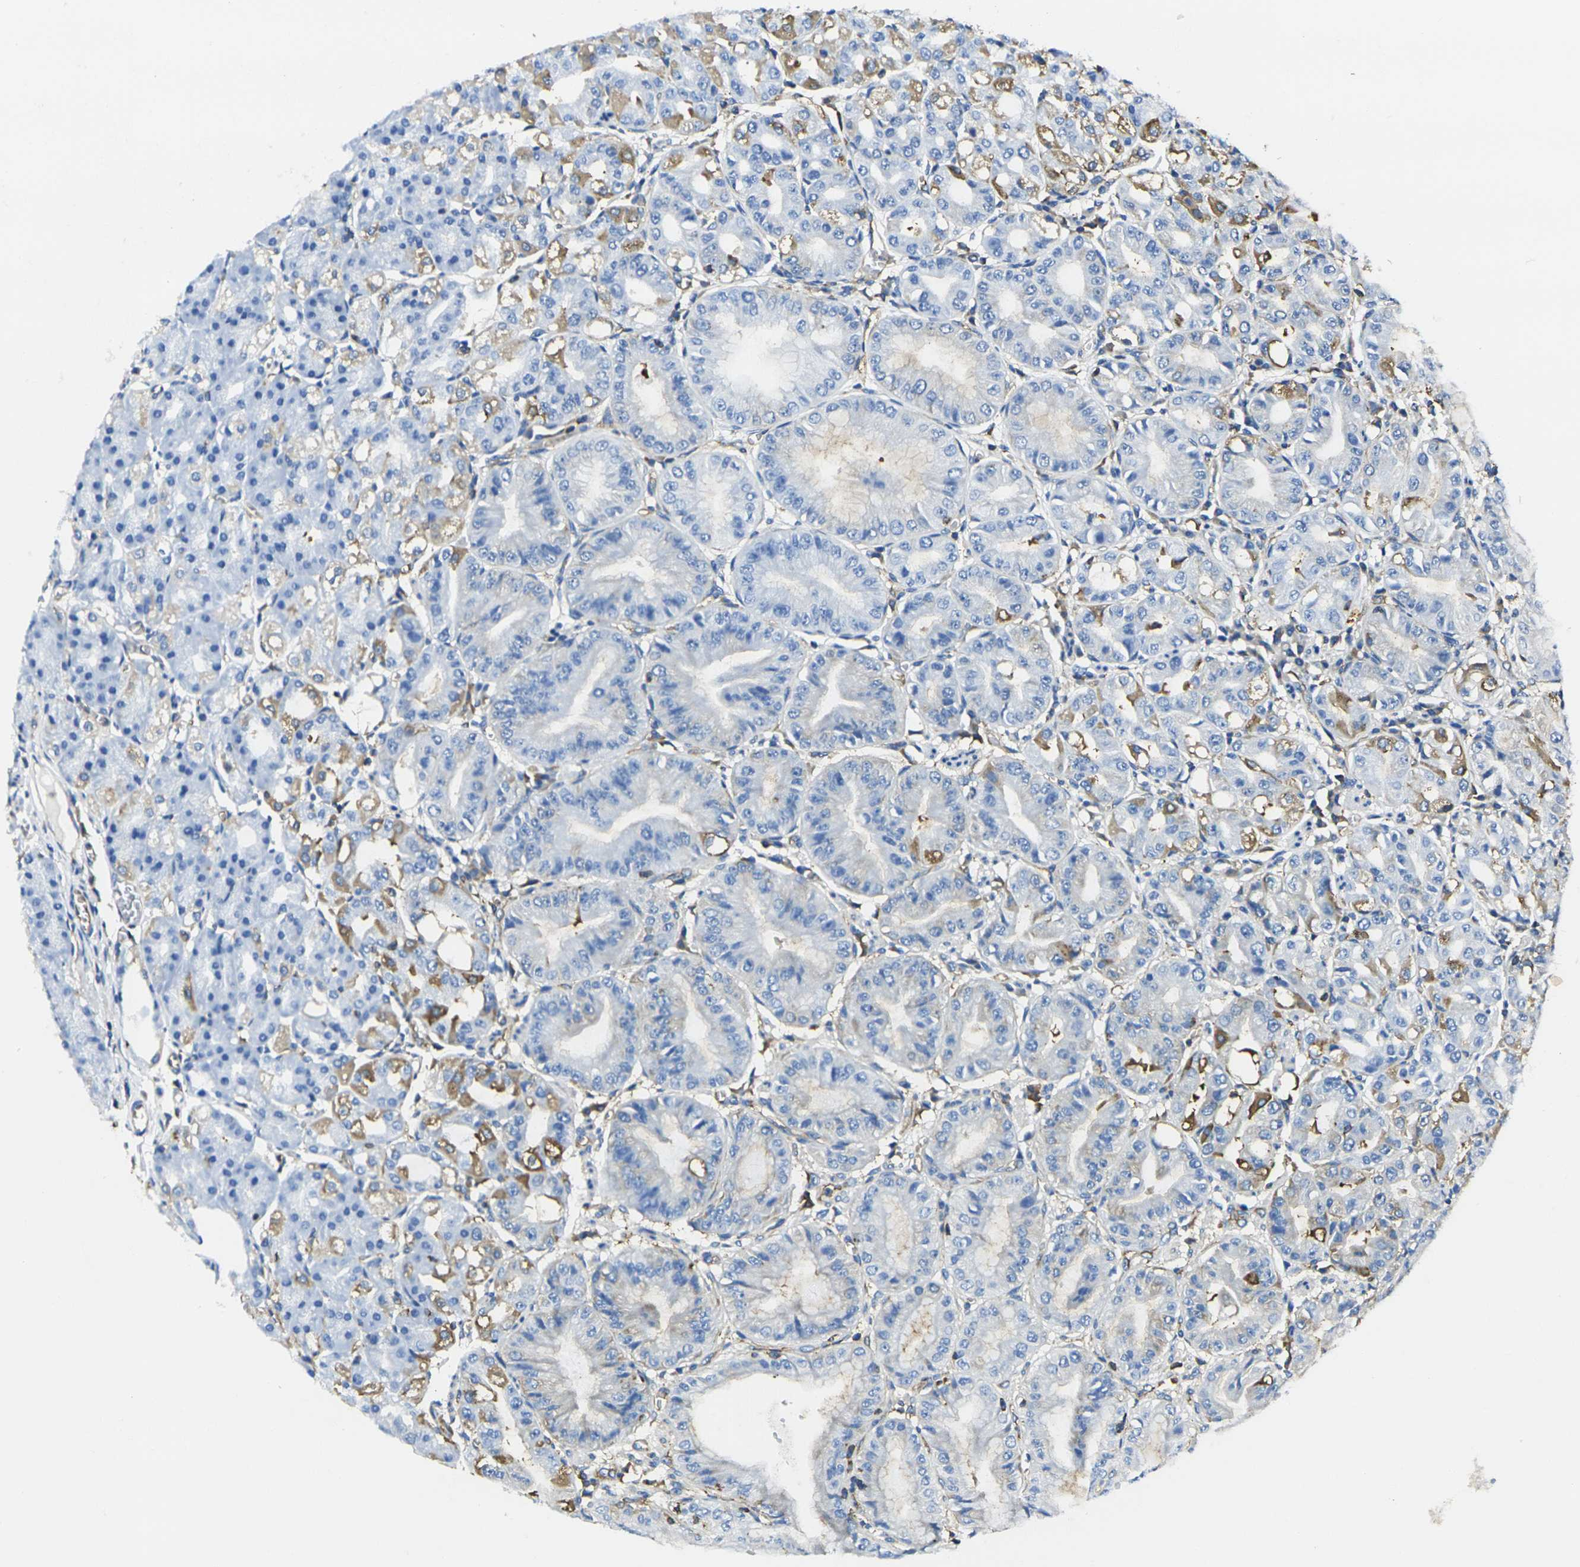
{"staining": {"intensity": "moderate", "quantity": "<25%", "location": "cytoplasmic/membranous"}, "tissue": "stomach", "cell_type": "Glandular cells", "image_type": "normal", "snomed": [{"axis": "morphology", "description": "Normal tissue, NOS"}, {"axis": "topography", "description": "Stomach, lower"}], "caption": "Moderate cytoplasmic/membranous staining for a protein is appreciated in about <25% of glandular cells of benign stomach using immunohistochemistry.", "gene": "FAM110D", "patient": {"sex": "male", "age": 71}}